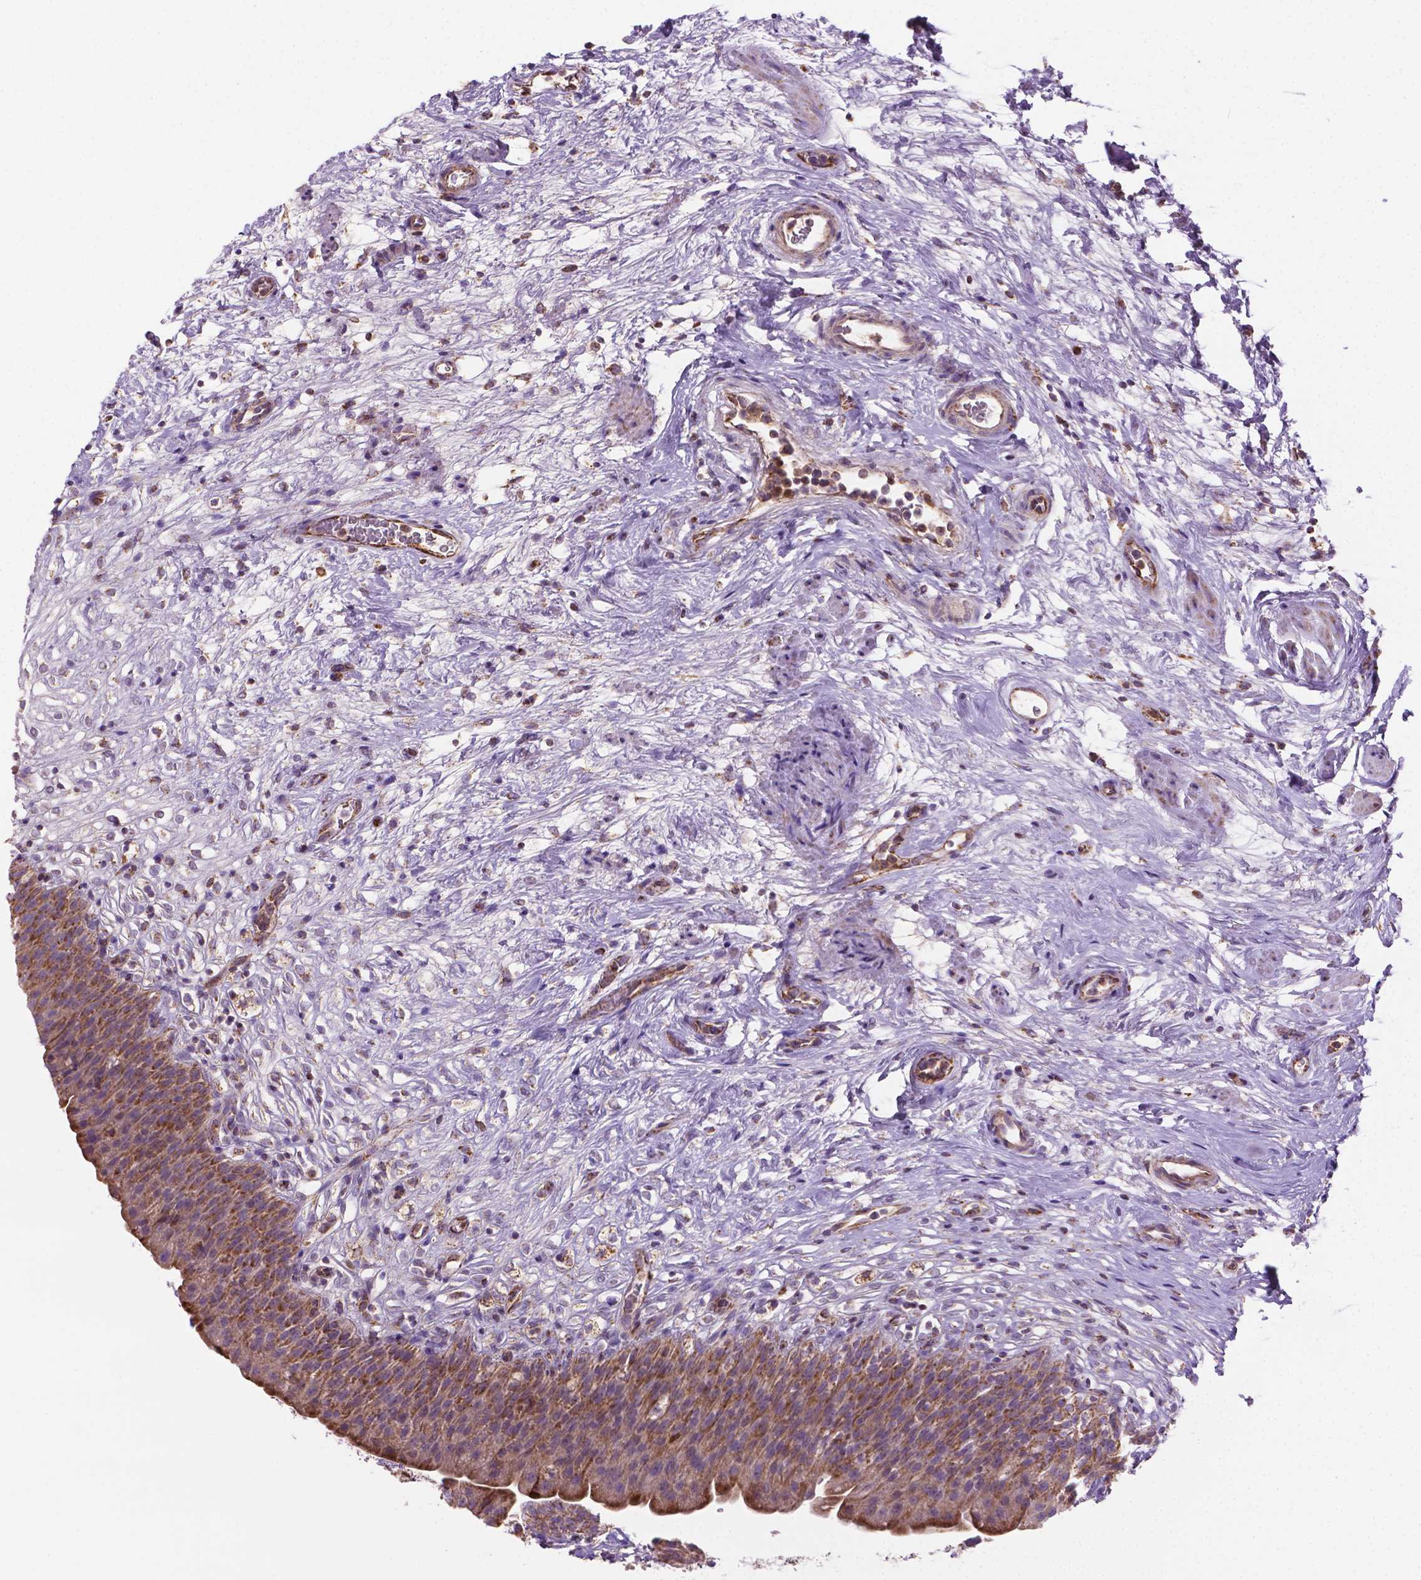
{"staining": {"intensity": "strong", "quantity": ">75%", "location": "cytoplasmic/membranous"}, "tissue": "urinary bladder", "cell_type": "Urothelial cells", "image_type": "normal", "snomed": [{"axis": "morphology", "description": "Normal tissue, NOS"}, {"axis": "topography", "description": "Urinary bladder"}], "caption": "This is a photomicrograph of immunohistochemistry (IHC) staining of normal urinary bladder, which shows strong staining in the cytoplasmic/membranous of urothelial cells.", "gene": "PIBF1", "patient": {"sex": "male", "age": 76}}